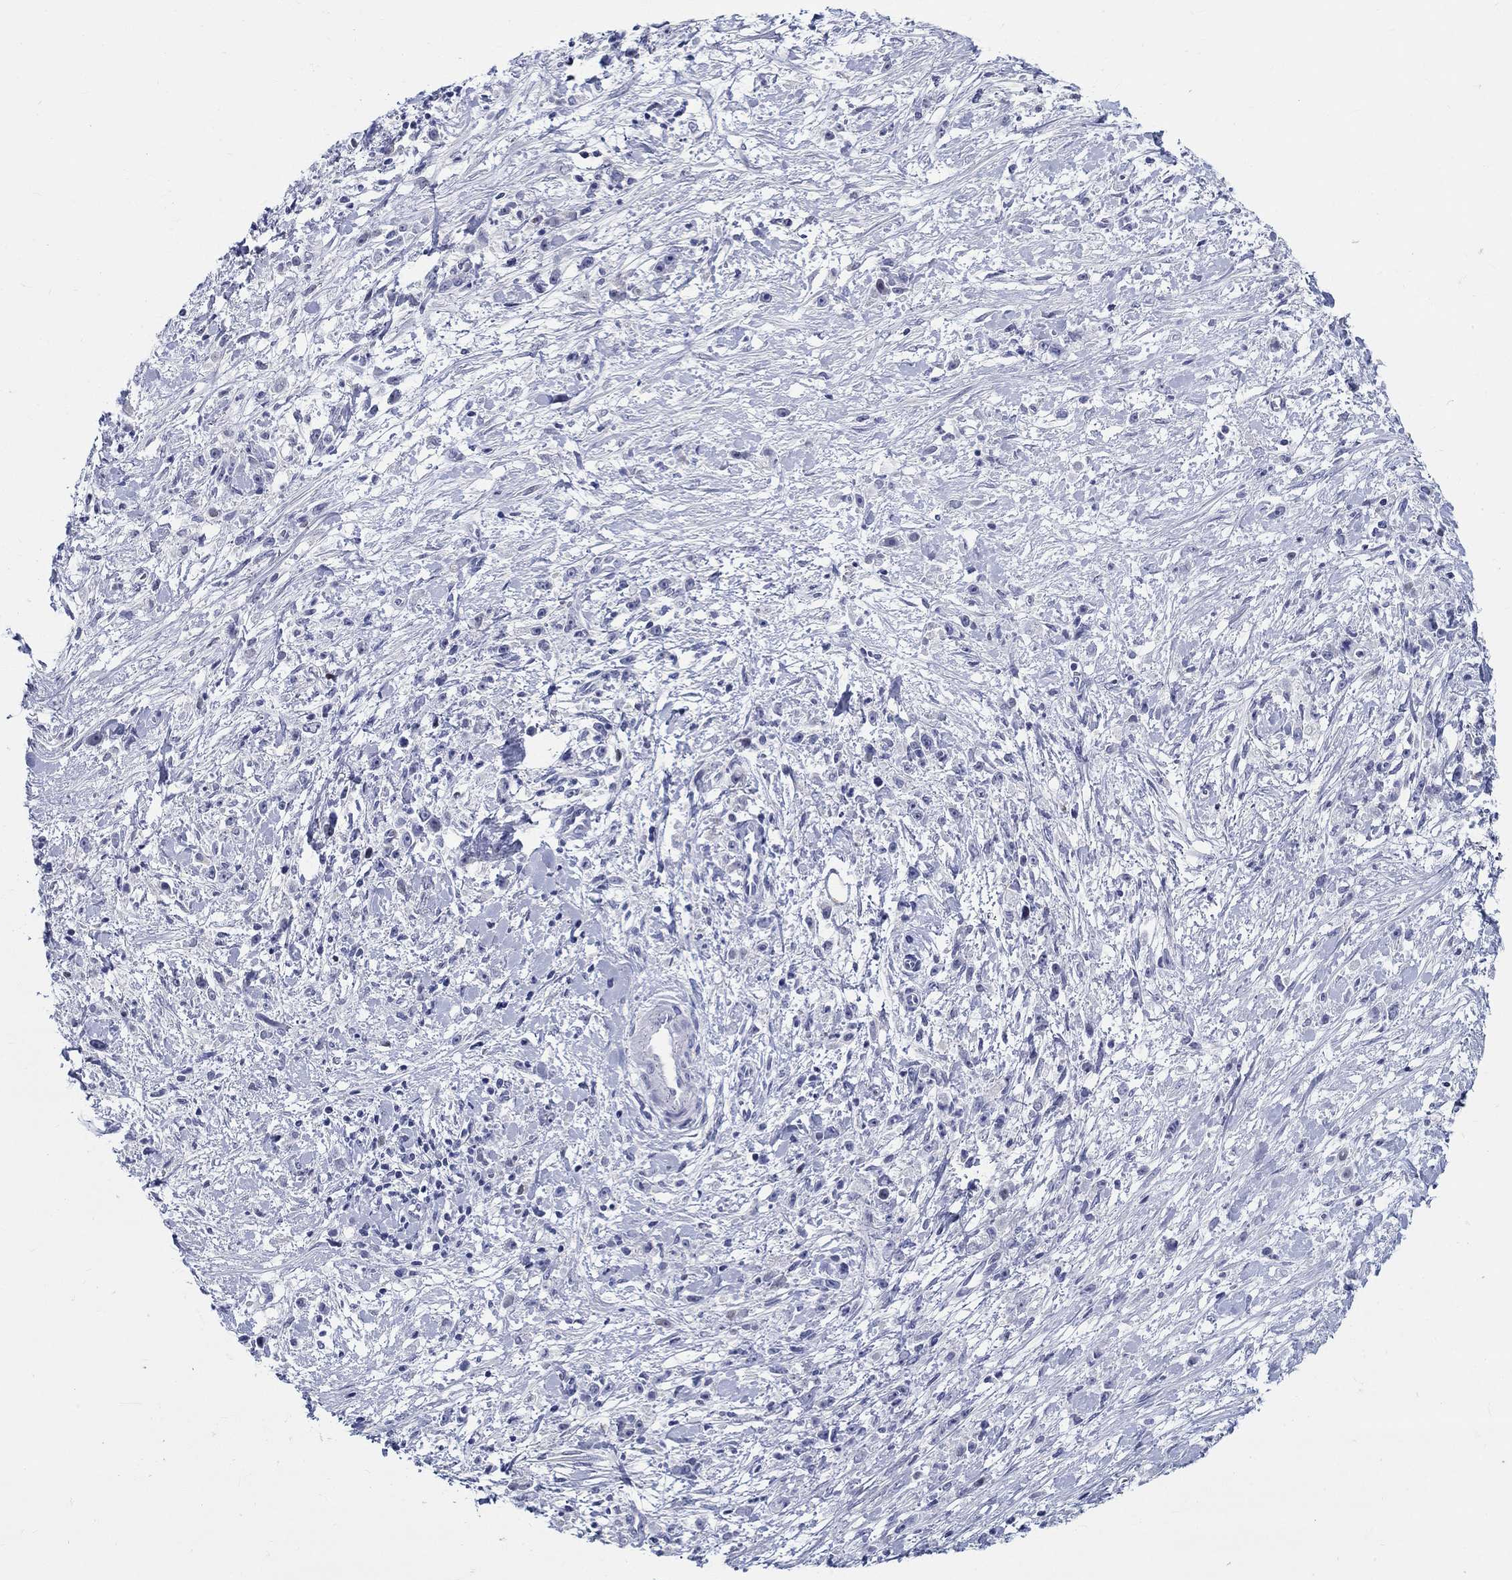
{"staining": {"intensity": "negative", "quantity": "none", "location": "none"}, "tissue": "stomach cancer", "cell_type": "Tumor cells", "image_type": "cancer", "snomed": [{"axis": "morphology", "description": "Adenocarcinoma, NOS"}, {"axis": "topography", "description": "Stomach"}], "caption": "An immunohistochemistry (IHC) micrograph of stomach adenocarcinoma is shown. There is no staining in tumor cells of stomach adenocarcinoma.", "gene": "CRYGS", "patient": {"sex": "female", "age": 59}}